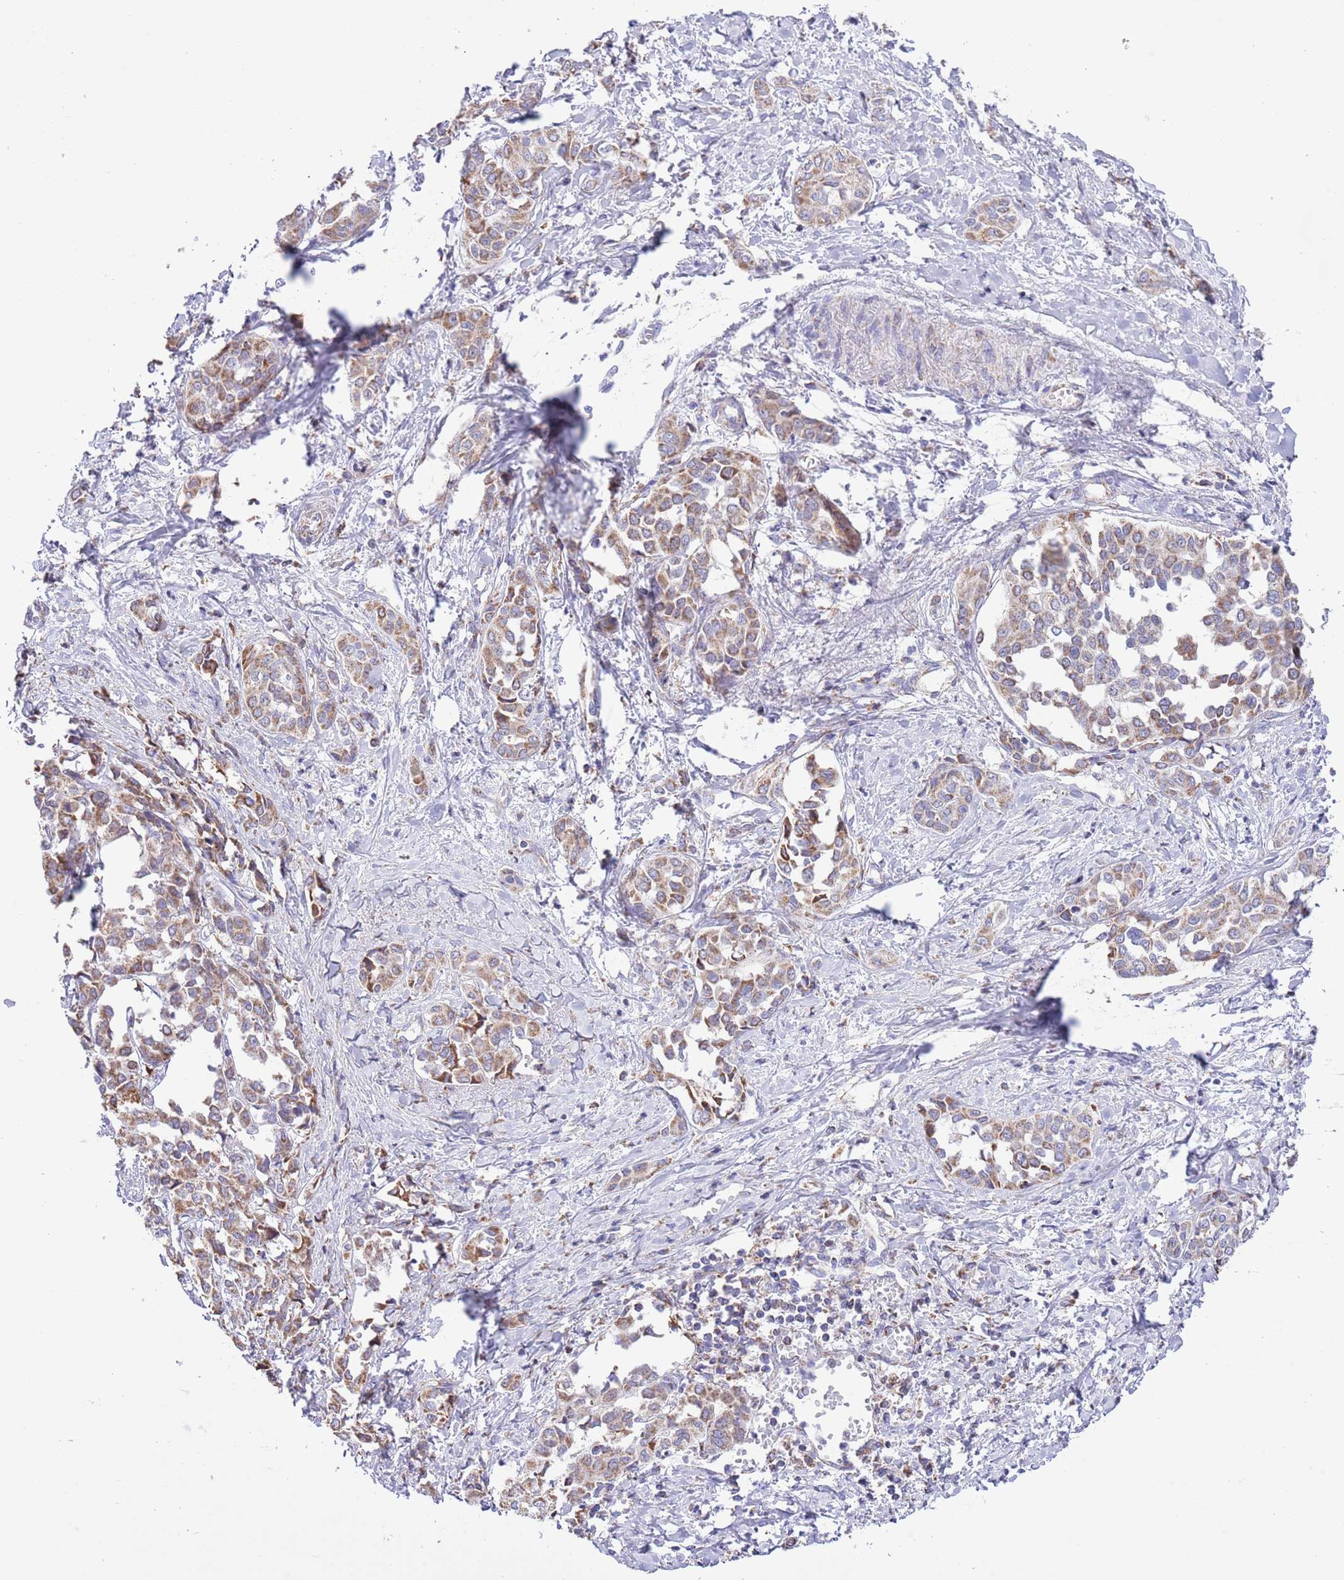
{"staining": {"intensity": "moderate", "quantity": "25%-75%", "location": "cytoplasmic/membranous"}, "tissue": "liver cancer", "cell_type": "Tumor cells", "image_type": "cancer", "snomed": [{"axis": "morphology", "description": "Cholangiocarcinoma"}, {"axis": "topography", "description": "Liver"}], "caption": "Human liver cancer stained with a protein marker exhibits moderate staining in tumor cells.", "gene": "TEKTIP1", "patient": {"sex": "female", "age": 77}}